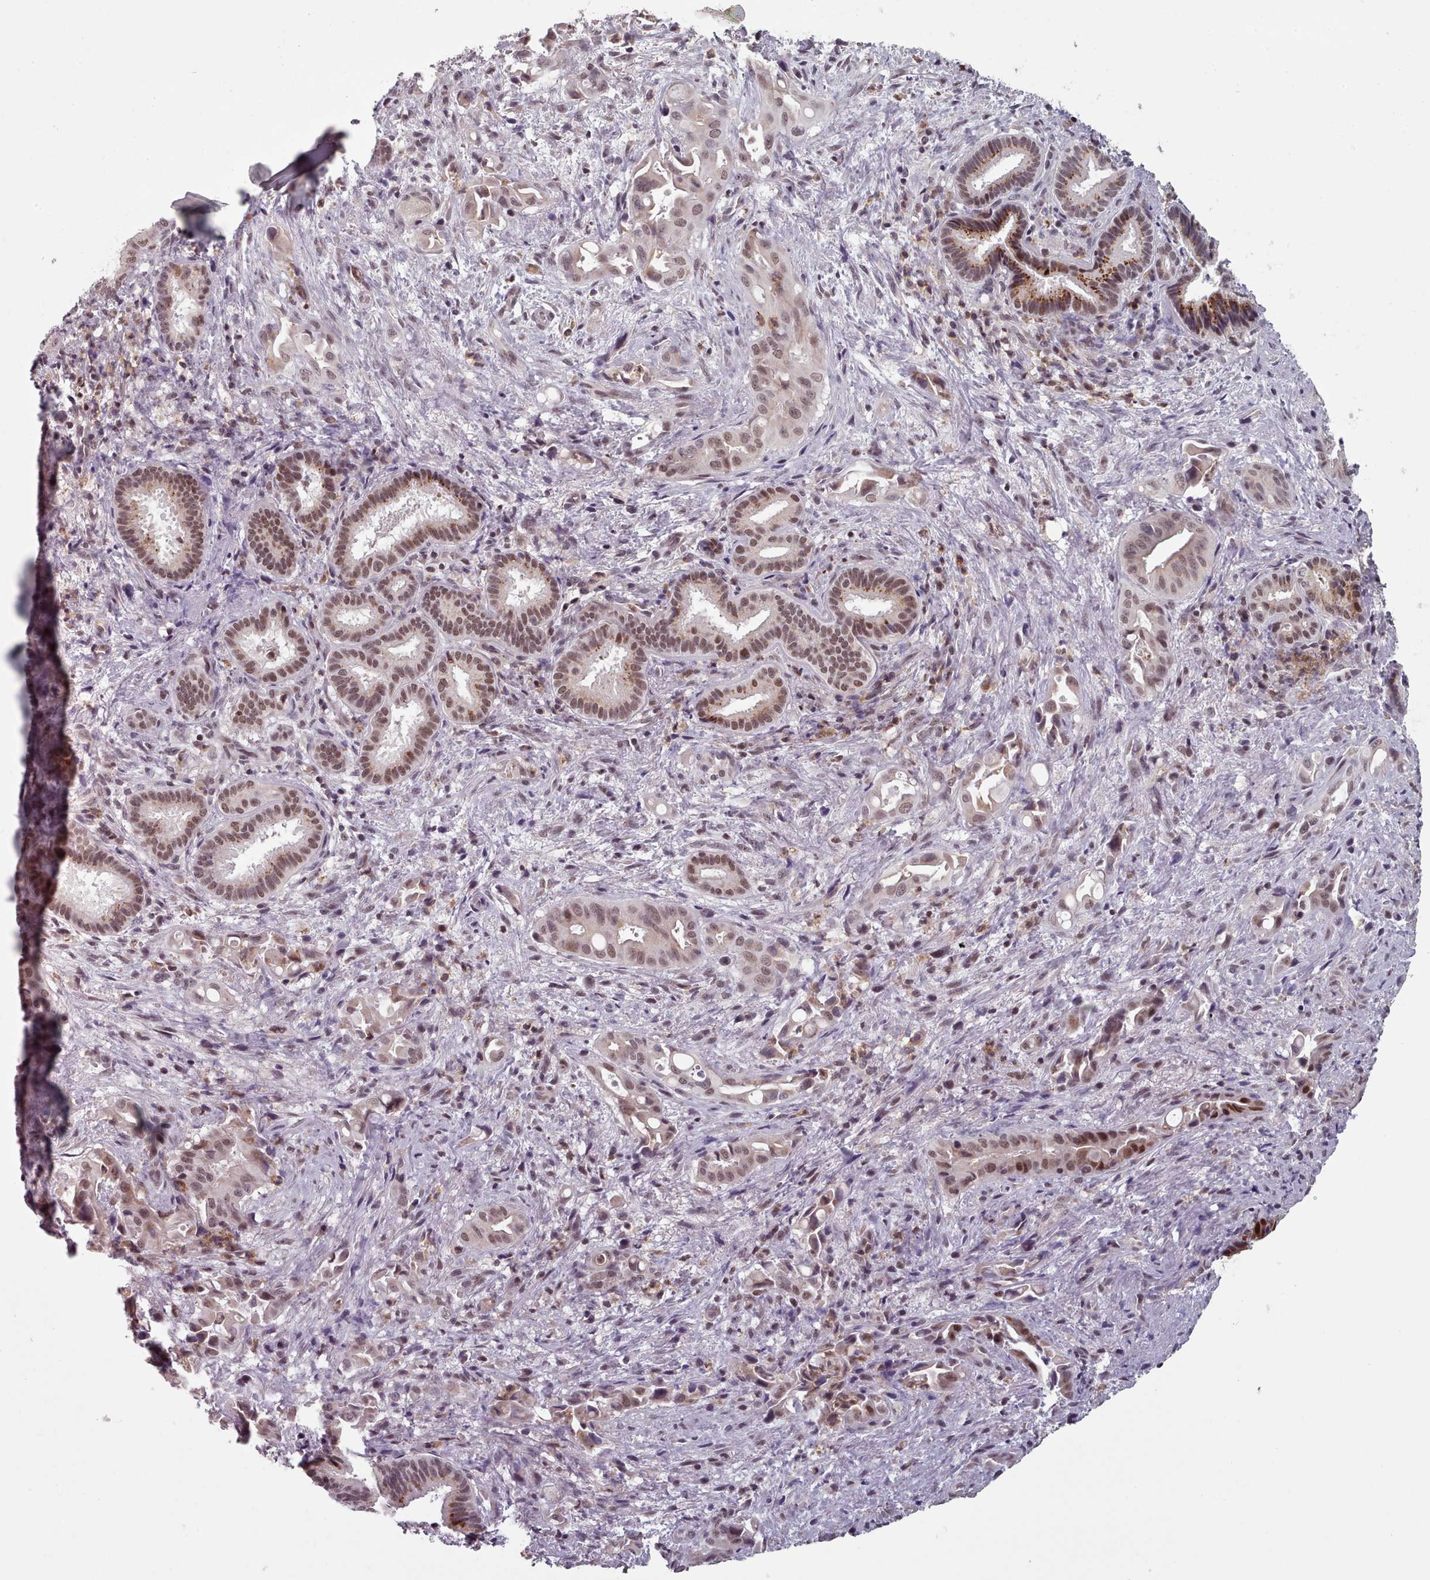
{"staining": {"intensity": "moderate", "quantity": ">75%", "location": "cytoplasmic/membranous,nuclear"}, "tissue": "liver cancer", "cell_type": "Tumor cells", "image_type": "cancer", "snomed": [{"axis": "morphology", "description": "Cholangiocarcinoma"}, {"axis": "topography", "description": "Liver"}], "caption": "Moderate cytoplasmic/membranous and nuclear protein positivity is appreciated in about >75% of tumor cells in liver cancer.", "gene": "SRSF9", "patient": {"sex": "female", "age": 68}}